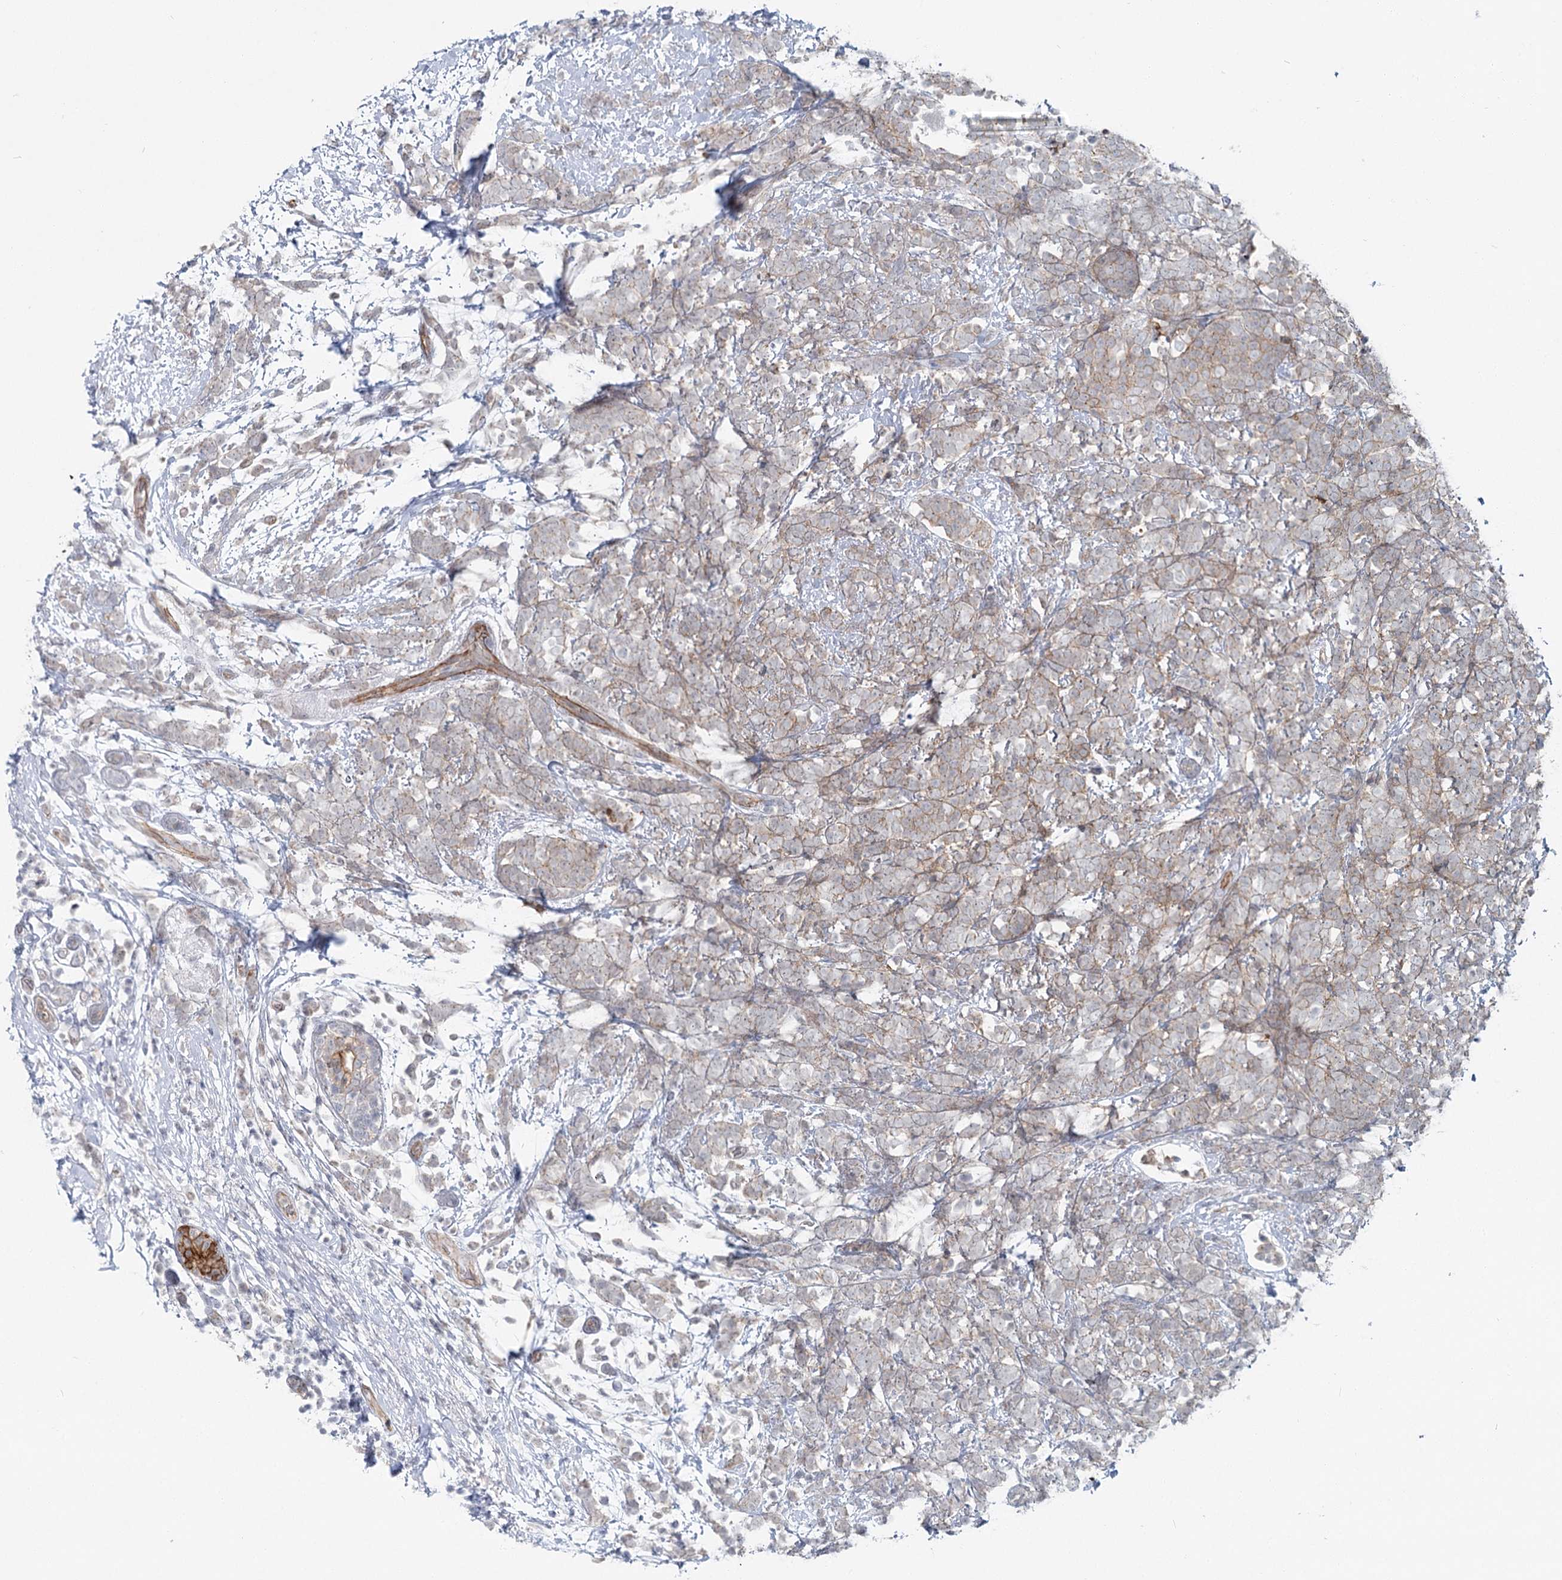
{"staining": {"intensity": "weak", "quantity": "<25%", "location": "cytoplasmic/membranous"}, "tissue": "breast cancer", "cell_type": "Tumor cells", "image_type": "cancer", "snomed": [{"axis": "morphology", "description": "Lobular carcinoma"}, {"axis": "topography", "description": "Breast"}], "caption": "Tumor cells show no significant expression in breast lobular carcinoma.", "gene": "ABHD8", "patient": {"sex": "female", "age": 58}}